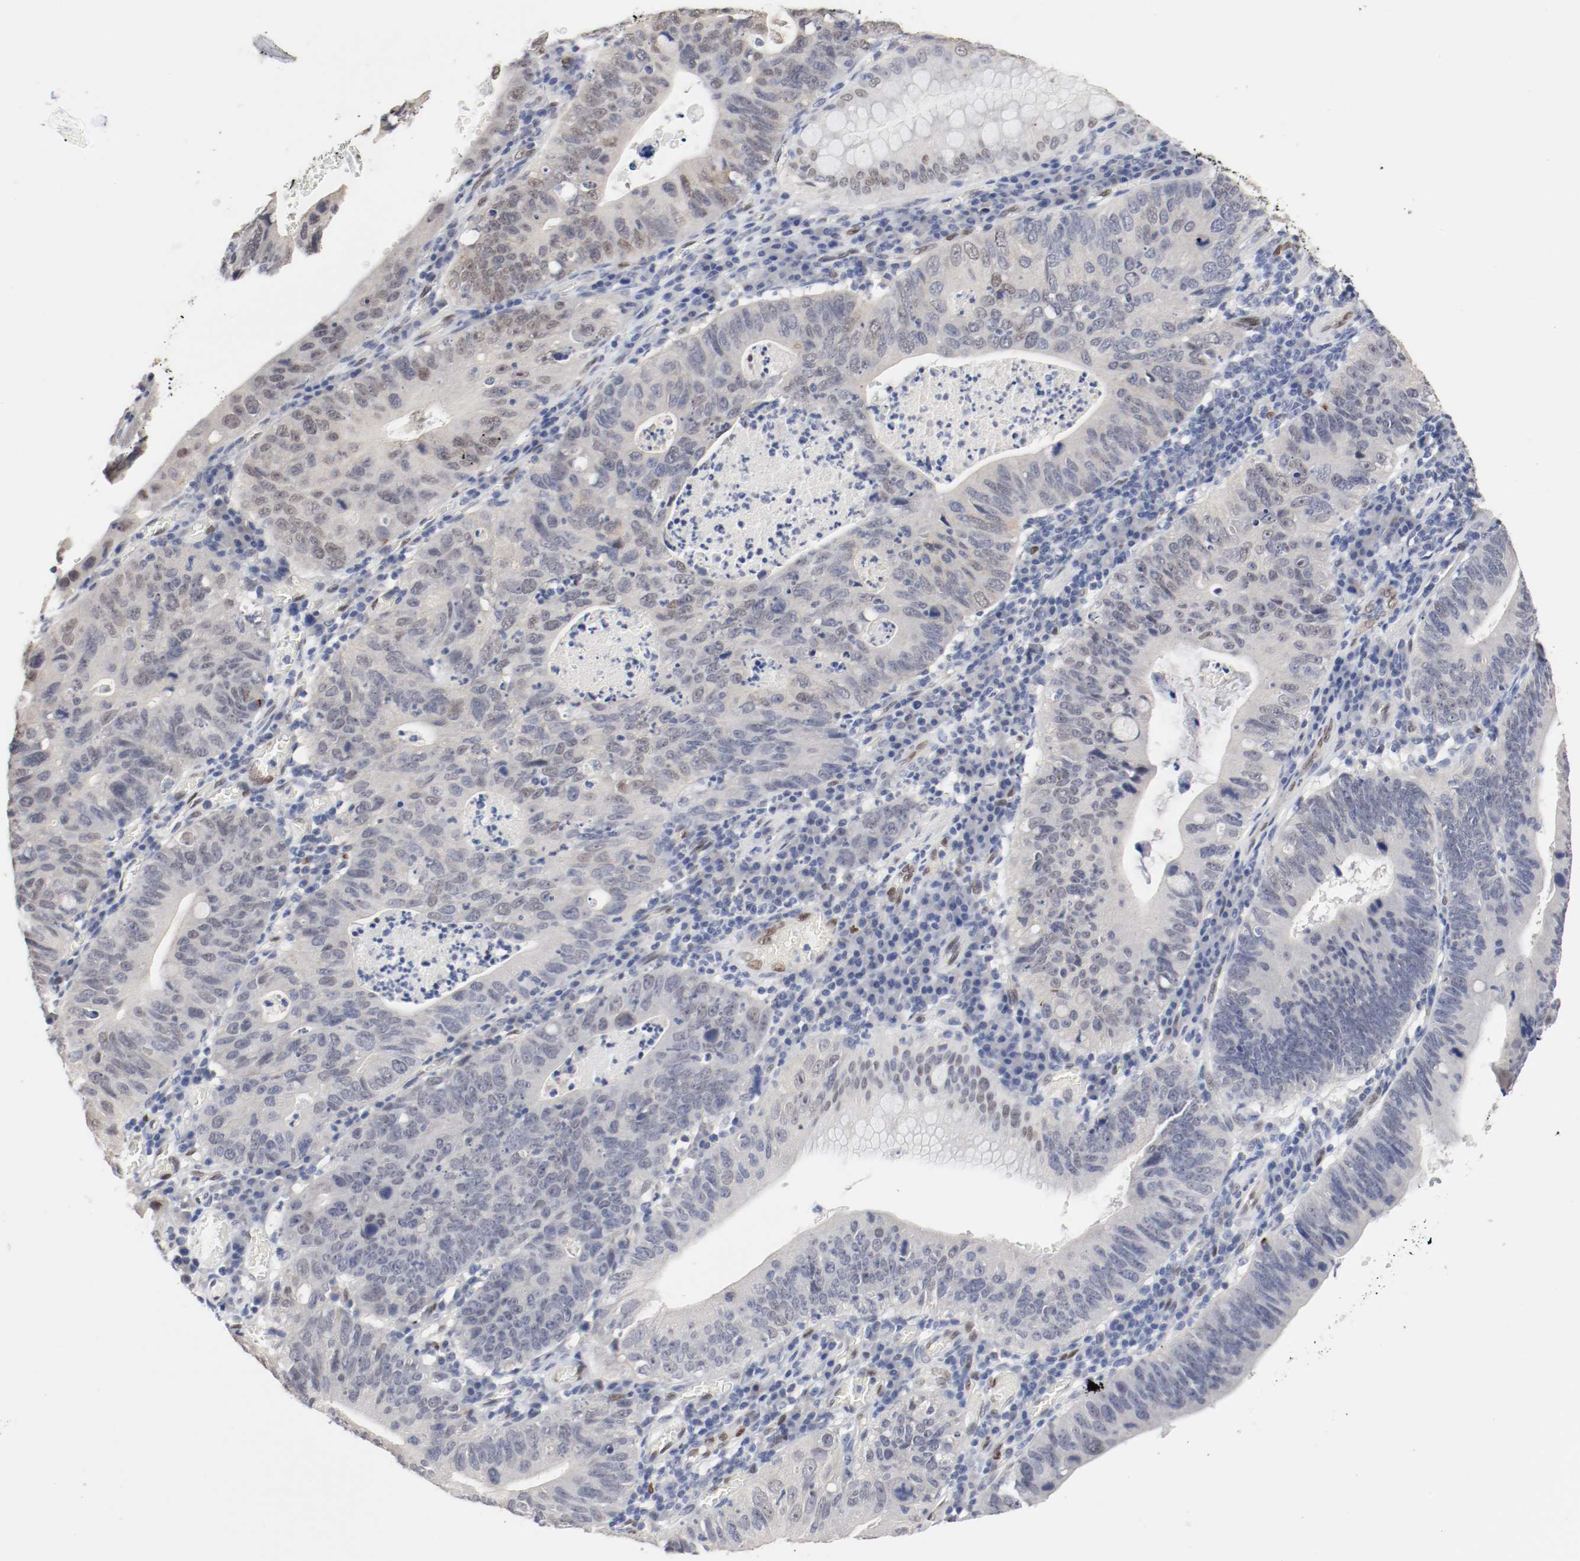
{"staining": {"intensity": "moderate", "quantity": "25%-75%", "location": "cytoplasmic/membranous,nuclear"}, "tissue": "stomach cancer", "cell_type": "Tumor cells", "image_type": "cancer", "snomed": [{"axis": "morphology", "description": "Adenocarcinoma, NOS"}, {"axis": "topography", "description": "Stomach"}], "caption": "Stomach cancer was stained to show a protein in brown. There is medium levels of moderate cytoplasmic/membranous and nuclear expression in about 25%-75% of tumor cells. (DAB = brown stain, brightfield microscopy at high magnification).", "gene": "FOSL2", "patient": {"sex": "male", "age": 59}}